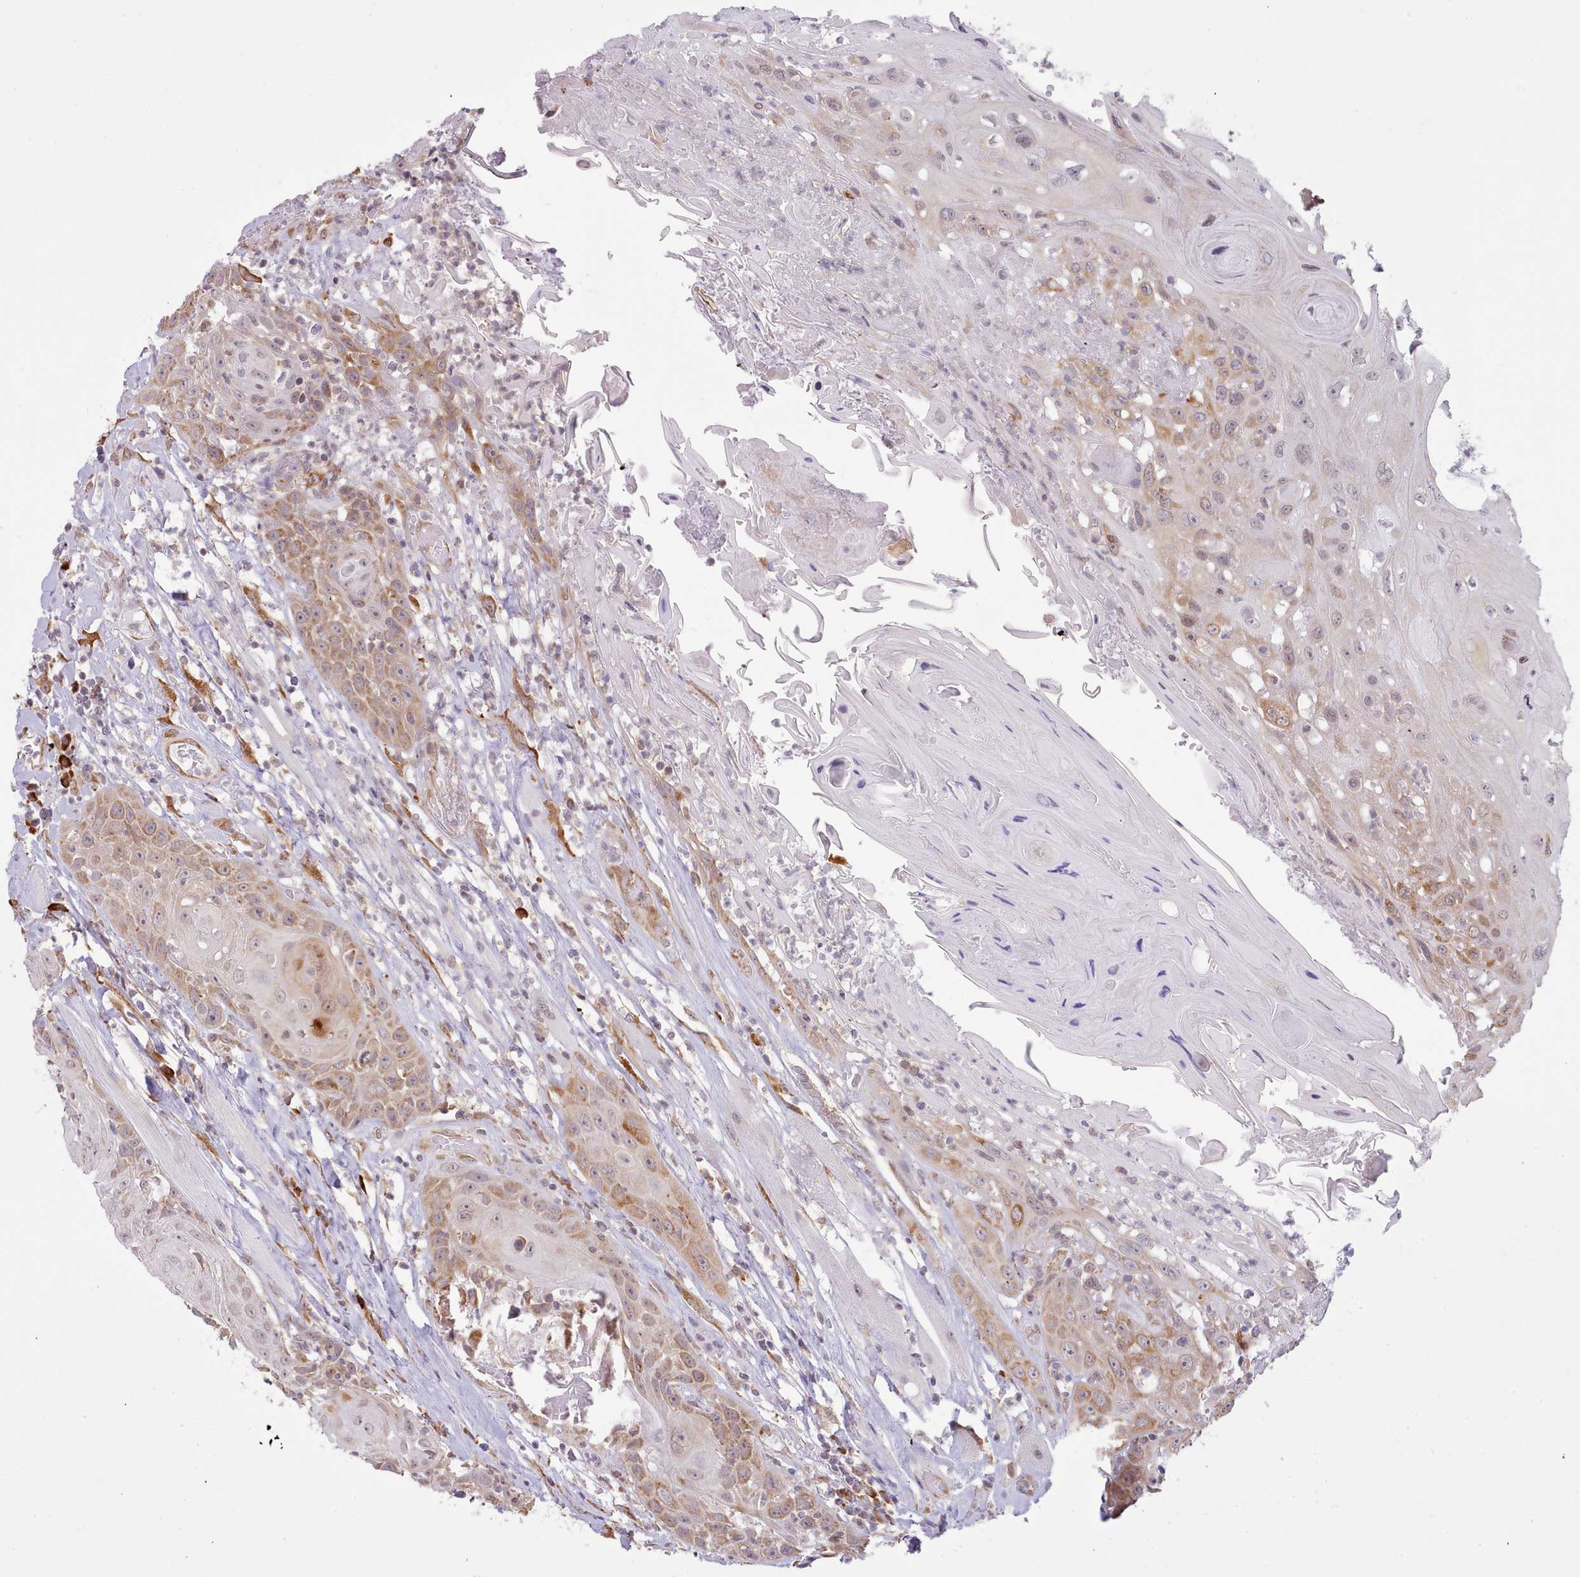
{"staining": {"intensity": "moderate", "quantity": ">75%", "location": "cytoplasmic/membranous,nuclear"}, "tissue": "head and neck cancer", "cell_type": "Tumor cells", "image_type": "cancer", "snomed": [{"axis": "morphology", "description": "Squamous cell carcinoma, NOS"}, {"axis": "topography", "description": "Head-Neck"}], "caption": "Immunohistochemistry photomicrograph of neoplastic tissue: head and neck squamous cell carcinoma stained using immunohistochemistry (IHC) displays medium levels of moderate protein expression localized specifically in the cytoplasmic/membranous and nuclear of tumor cells, appearing as a cytoplasmic/membranous and nuclear brown color.", "gene": "SEC61B", "patient": {"sex": "female", "age": 59}}